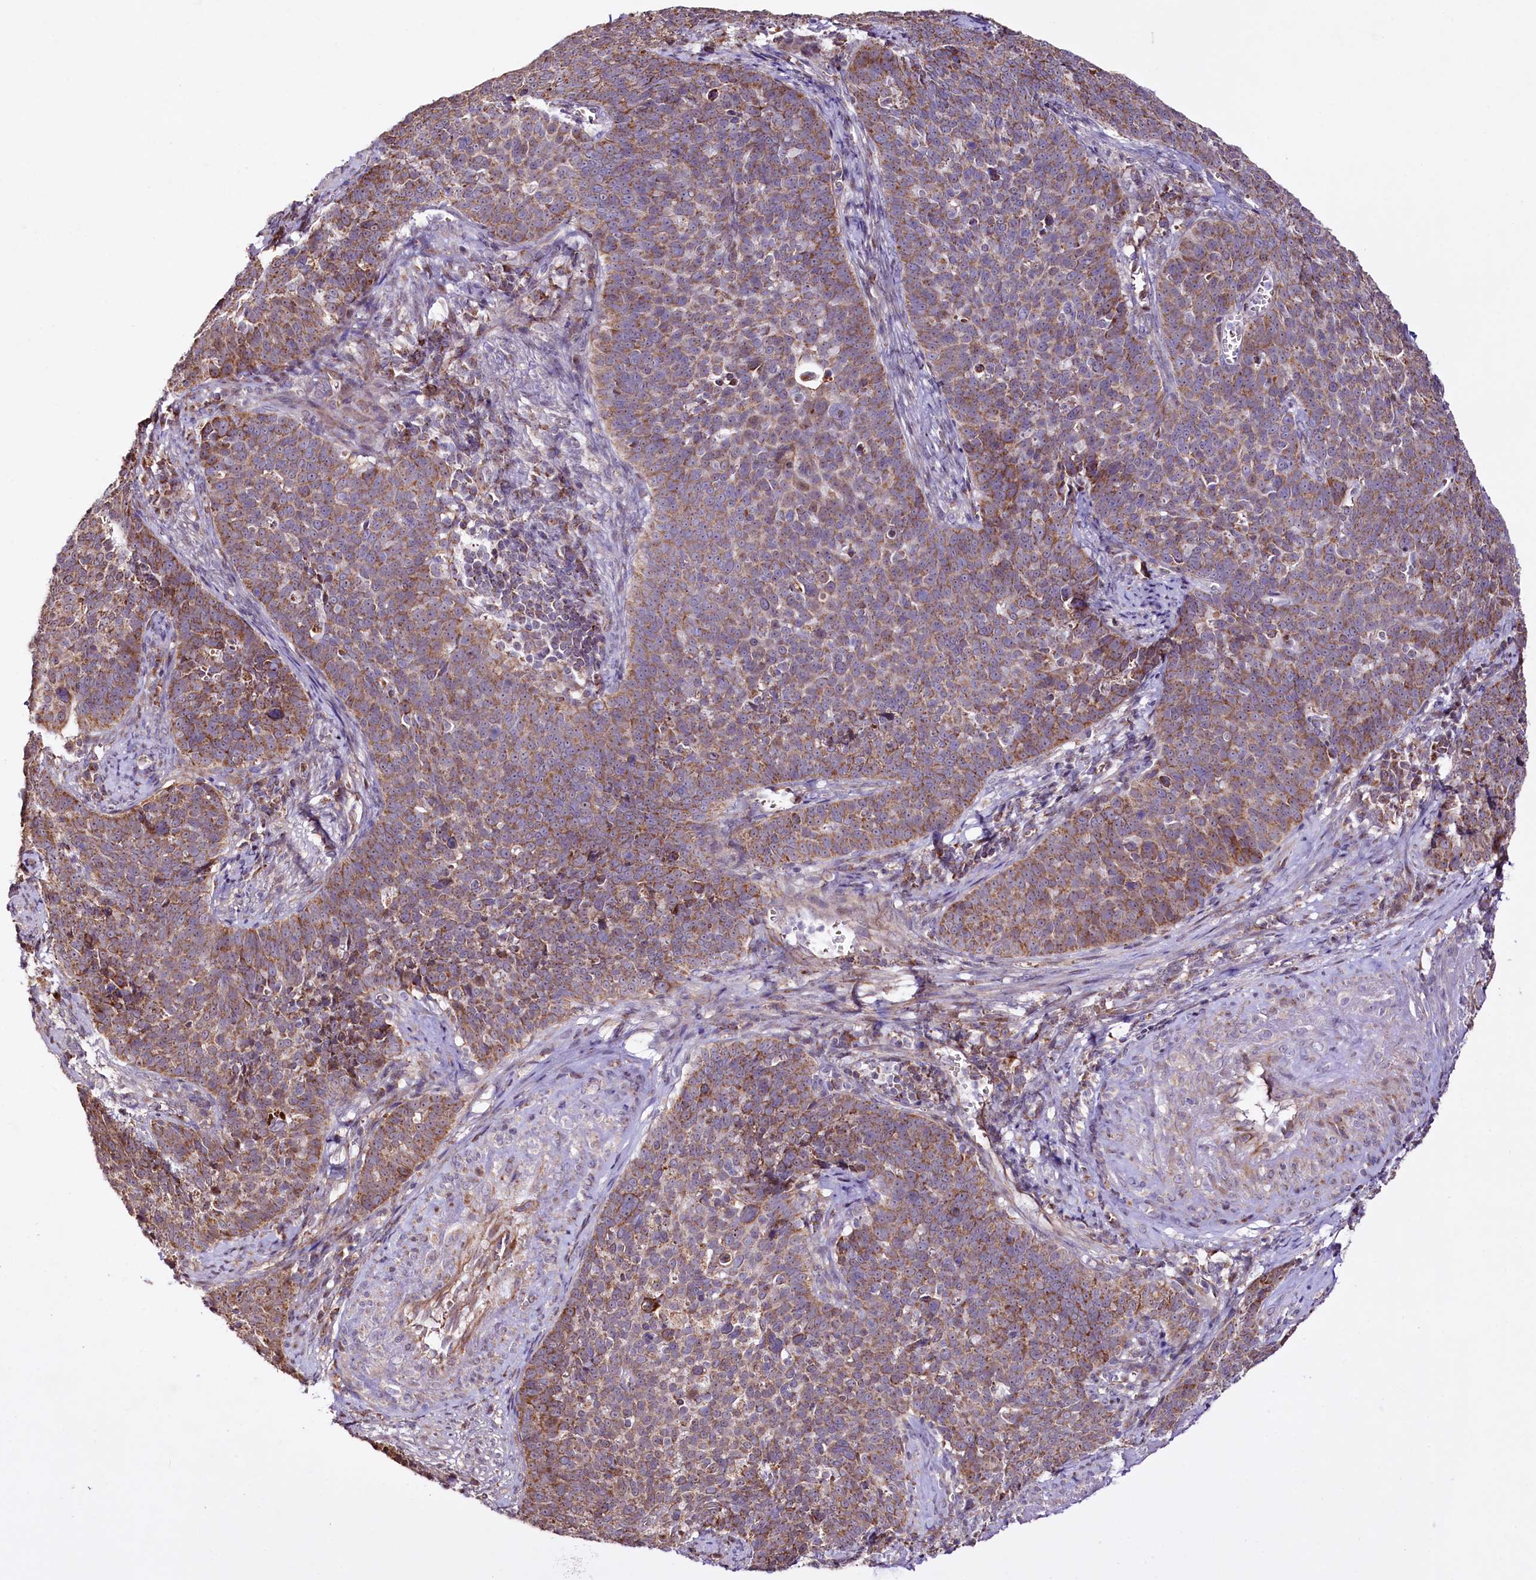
{"staining": {"intensity": "moderate", "quantity": ">75%", "location": "cytoplasmic/membranous"}, "tissue": "cervical cancer", "cell_type": "Tumor cells", "image_type": "cancer", "snomed": [{"axis": "morphology", "description": "Squamous cell carcinoma, NOS"}, {"axis": "topography", "description": "Cervix"}], "caption": "Protein expression by immunohistochemistry exhibits moderate cytoplasmic/membranous expression in about >75% of tumor cells in cervical cancer (squamous cell carcinoma).", "gene": "ST7", "patient": {"sex": "female", "age": 39}}